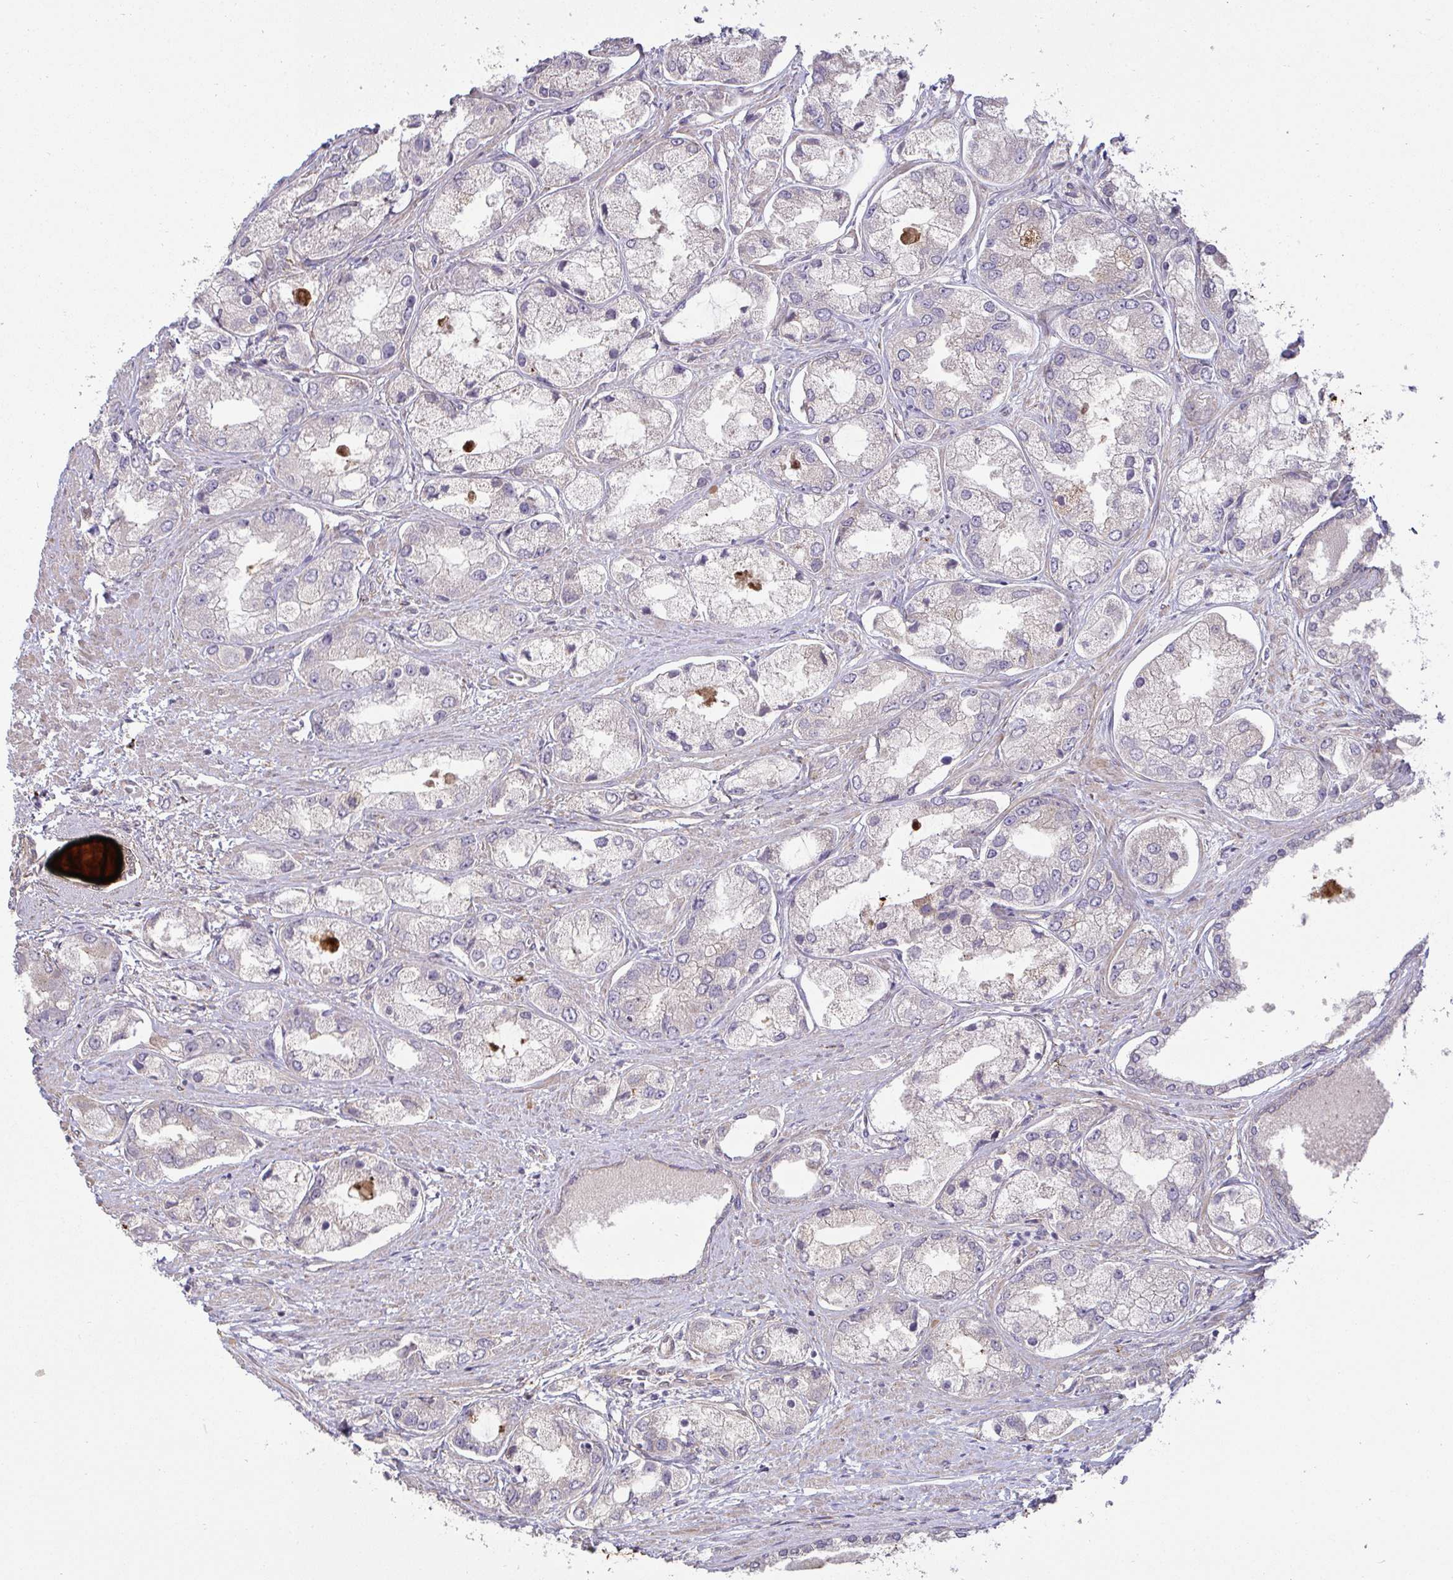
{"staining": {"intensity": "negative", "quantity": "none", "location": "none"}, "tissue": "prostate cancer", "cell_type": "Tumor cells", "image_type": "cancer", "snomed": [{"axis": "morphology", "description": "Adenocarcinoma, Low grade"}, {"axis": "topography", "description": "Prostate"}], "caption": "The image displays no significant expression in tumor cells of prostate low-grade adenocarcinoma.", "gene": "SH2D1B", "patient": {"sex": "male", "age": 69}}